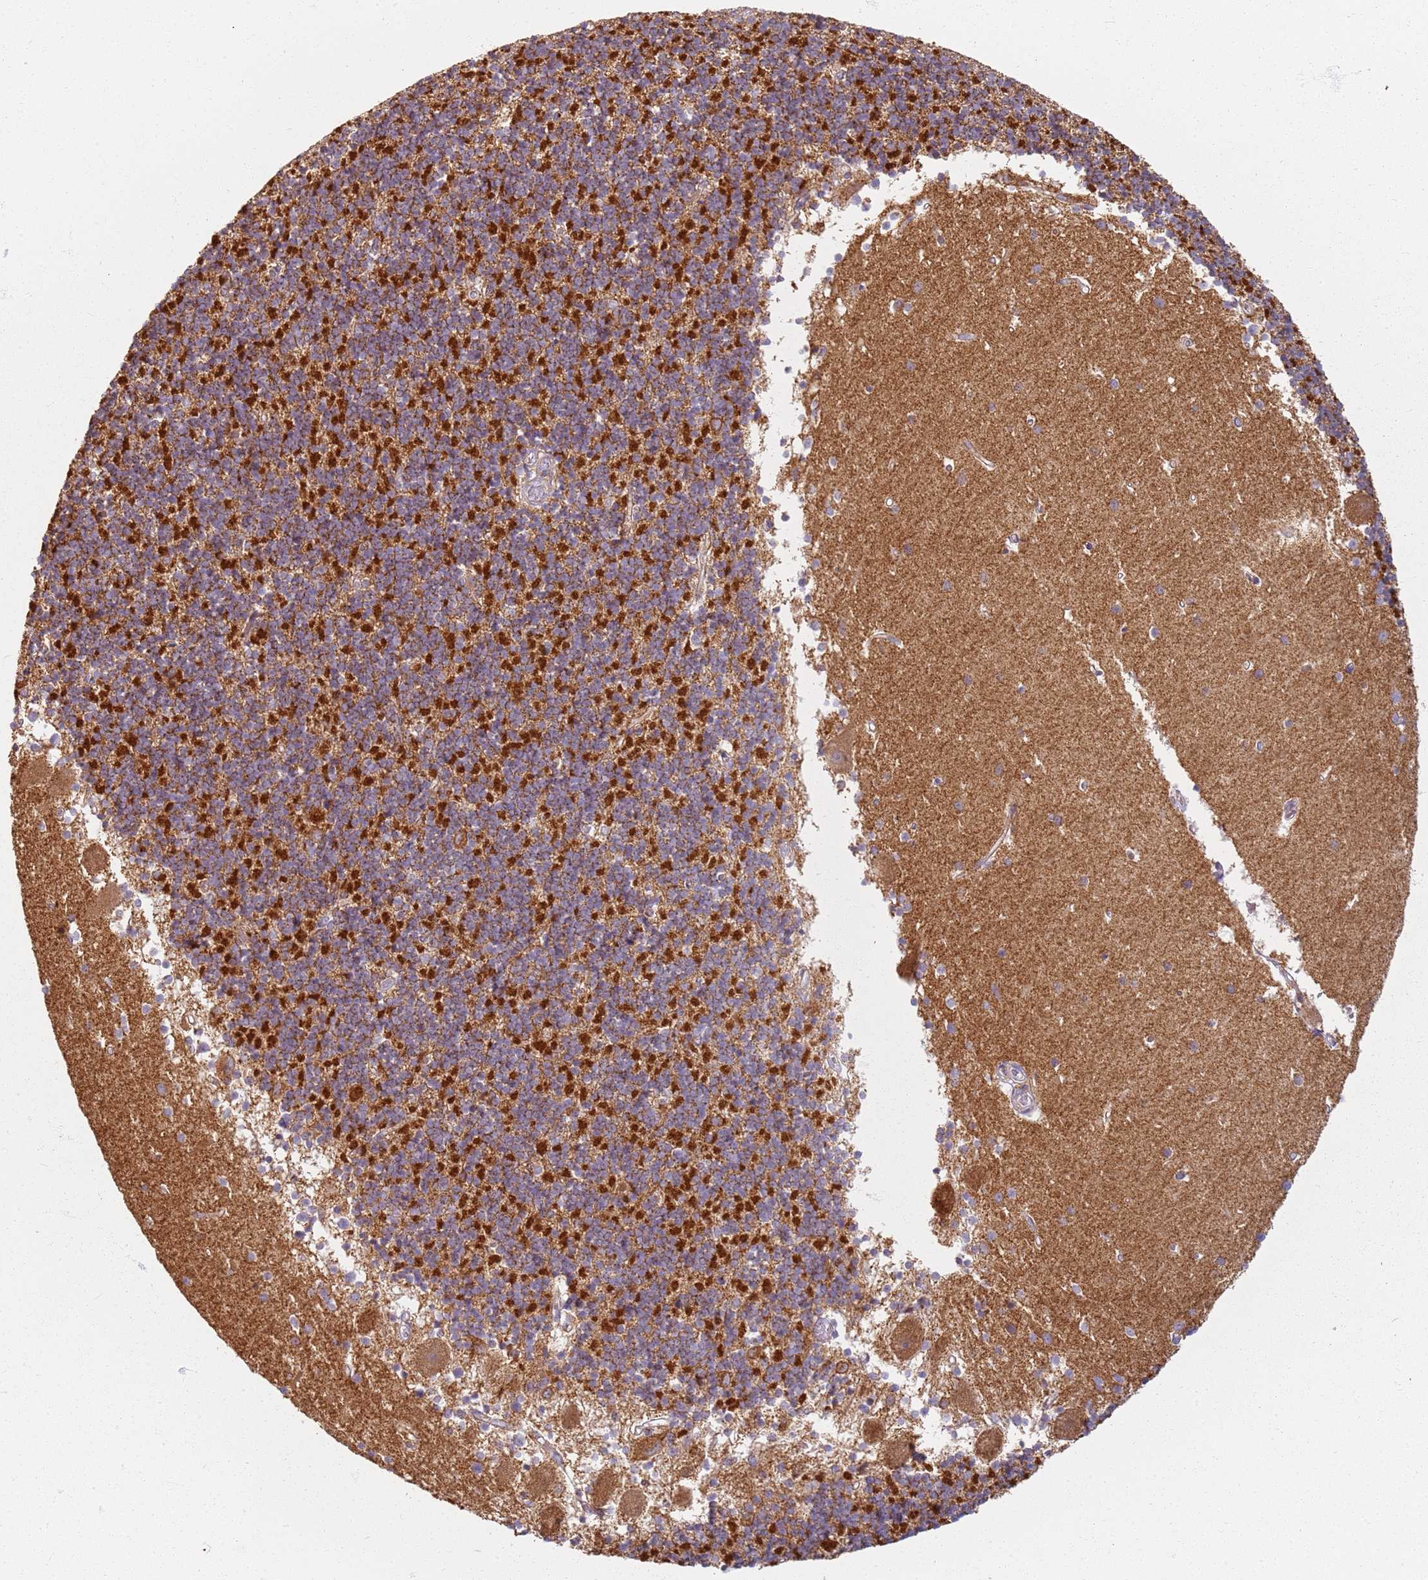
{"staining": {"intensity": "strong", "quantity": "25%-75%", "location": "cytoplasmic/membranous"}, "tissue": "cerebellum", "cell_type": "Cells in granular layer", "image_type": "normal", "snomed": [{"axis": "morphology", "description": "Normal tissue, NOS"}, {"axis": "topography", "description": "Cerebellum"}], "caption": "Protein staining of unremarkable cerebellum demonstrates strong cytoplasmic/membranous positivity in approximately 25%-75% of cells in granular layer.", "gene": "PROKR2", "patient": {"sex": "male", "age": 54}}